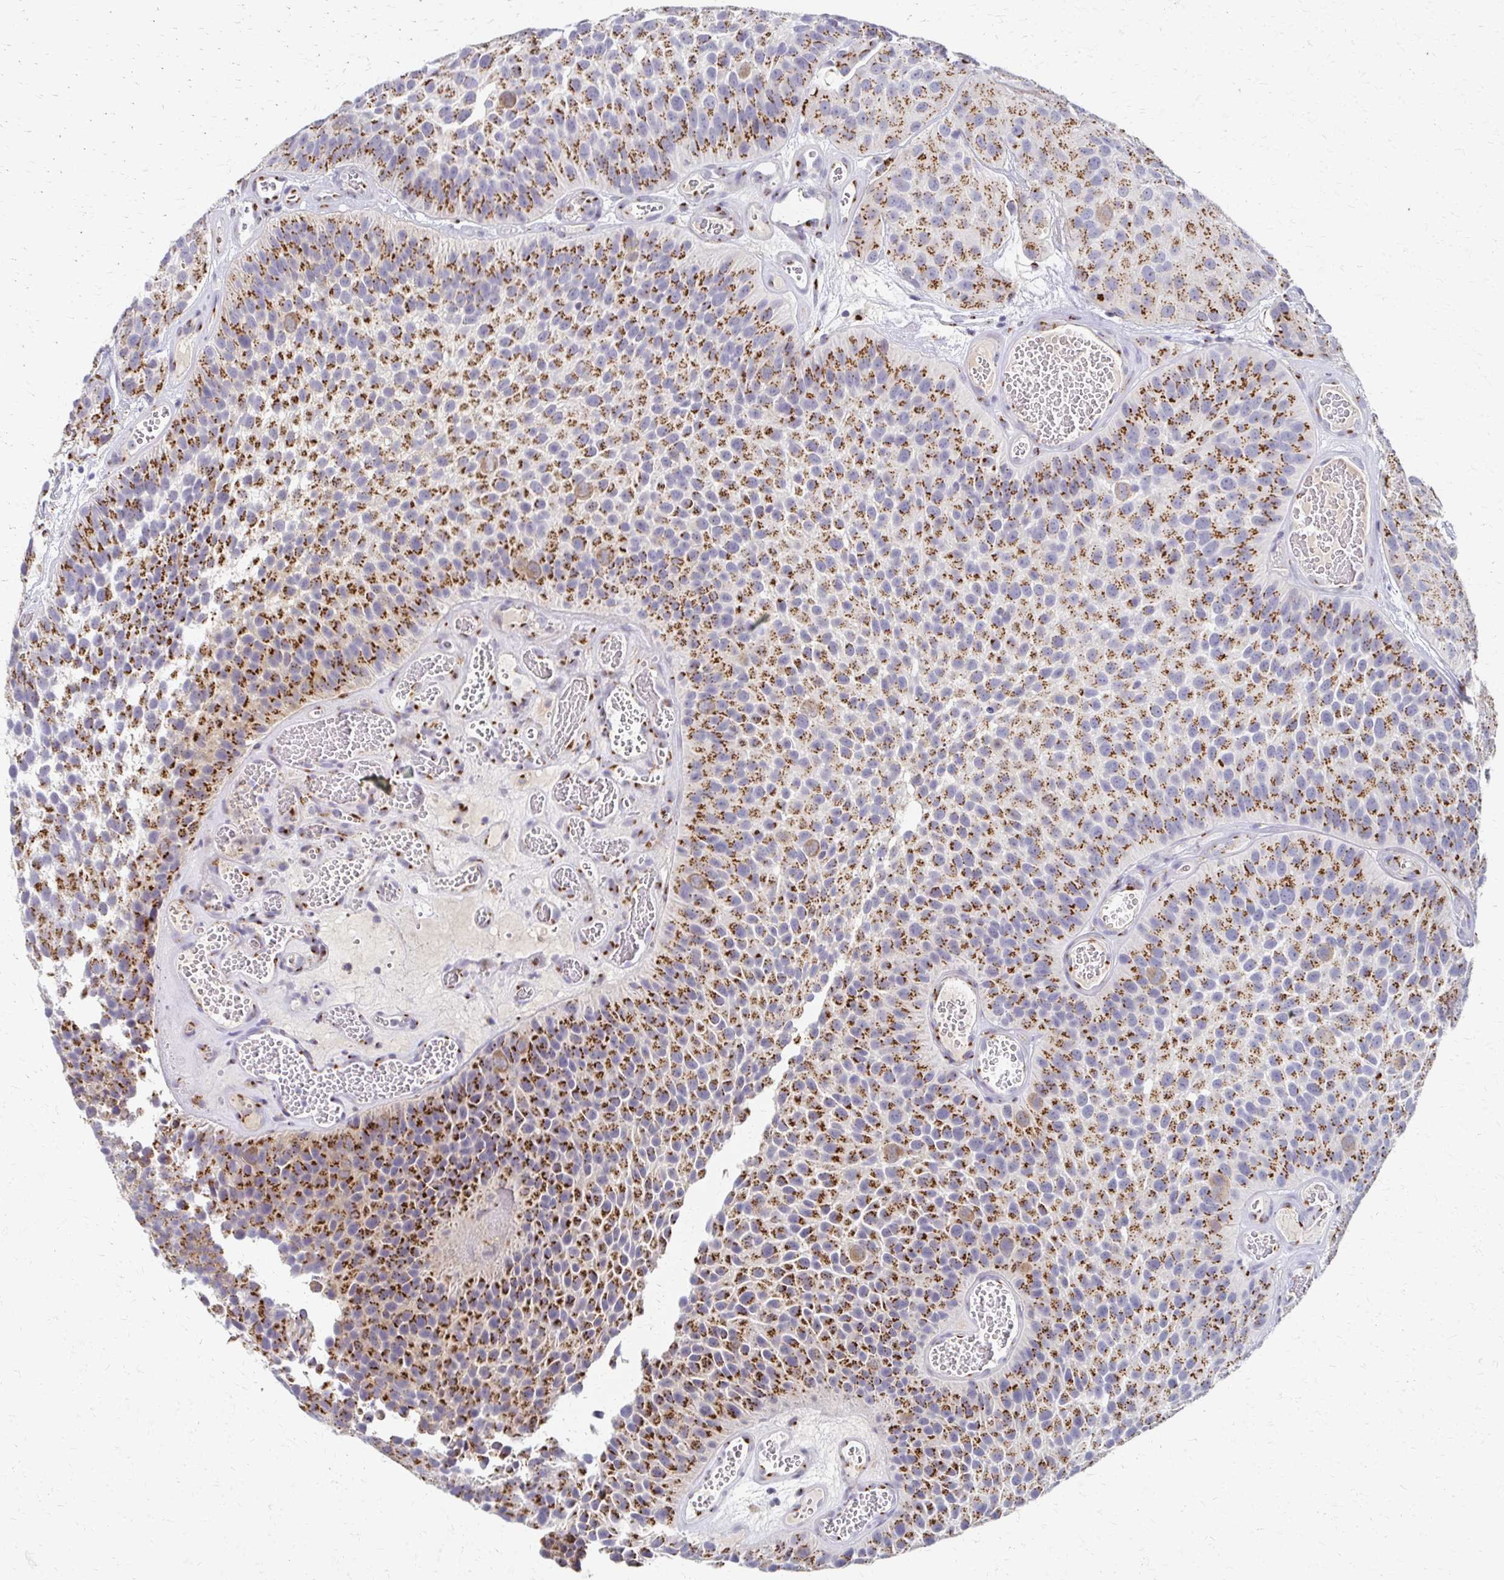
{"staining": {"intensity": "strong", "quantity": ">75%", "location": "cytoplasmic/membranous"}, "tissue": "urothelial cancer", "cell_type": "Tumor cells", "image_type": "cancer", "snomed": [{"axis": "morphology", "description": "Urothelial carcinoma, Low grade"}, {"axis": "topography", "description": "Urinary bladder"}], "caption": "A histopathology image showing strong cytoplasmic/membranous positivity in approximately >75% of tumor cells in urothelial cancer, as visualized by brown immunohistochemical staining.", "gene": "TM9SF1", "patient": {"sex": "male", "age": 76}}